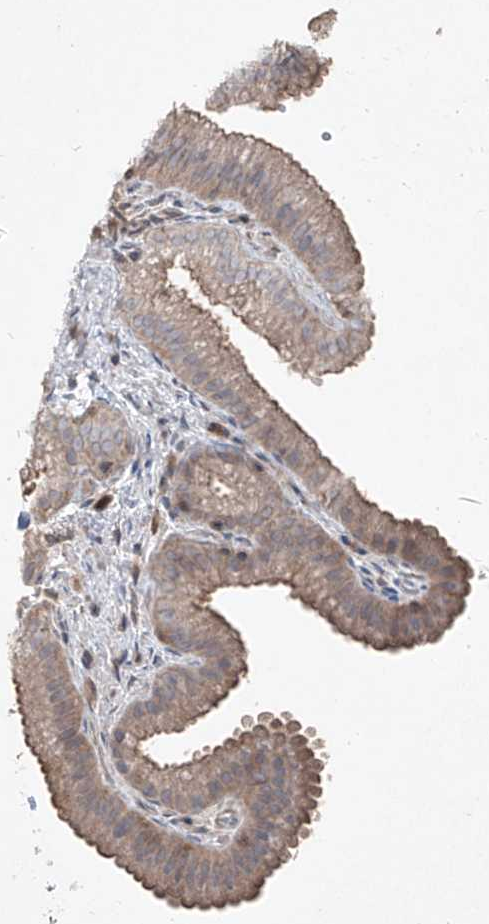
{"staining": {"intensity": "weak", "quantity": ">75%", "location": "cytoplasmic/membranous"}, "tissue": "gallbladder", "cell_type": "Glandular cells", "image_type": "normal", "snomed": [{"axis": "morphology", "description": "Normal tissue, NOS"}, {"axis": "topography", "description": "Gallbladder"}], "caption": "Gallbladder stained with DAB immunohistochemistry (IHC) exhibits low levels of weak cytoplasmic/membranous positivity in approximately >75% of glandular cells. Nuclei are stained in blue.", "gene": "UFD1", "patient": {"sex": "female", "age": 30}}